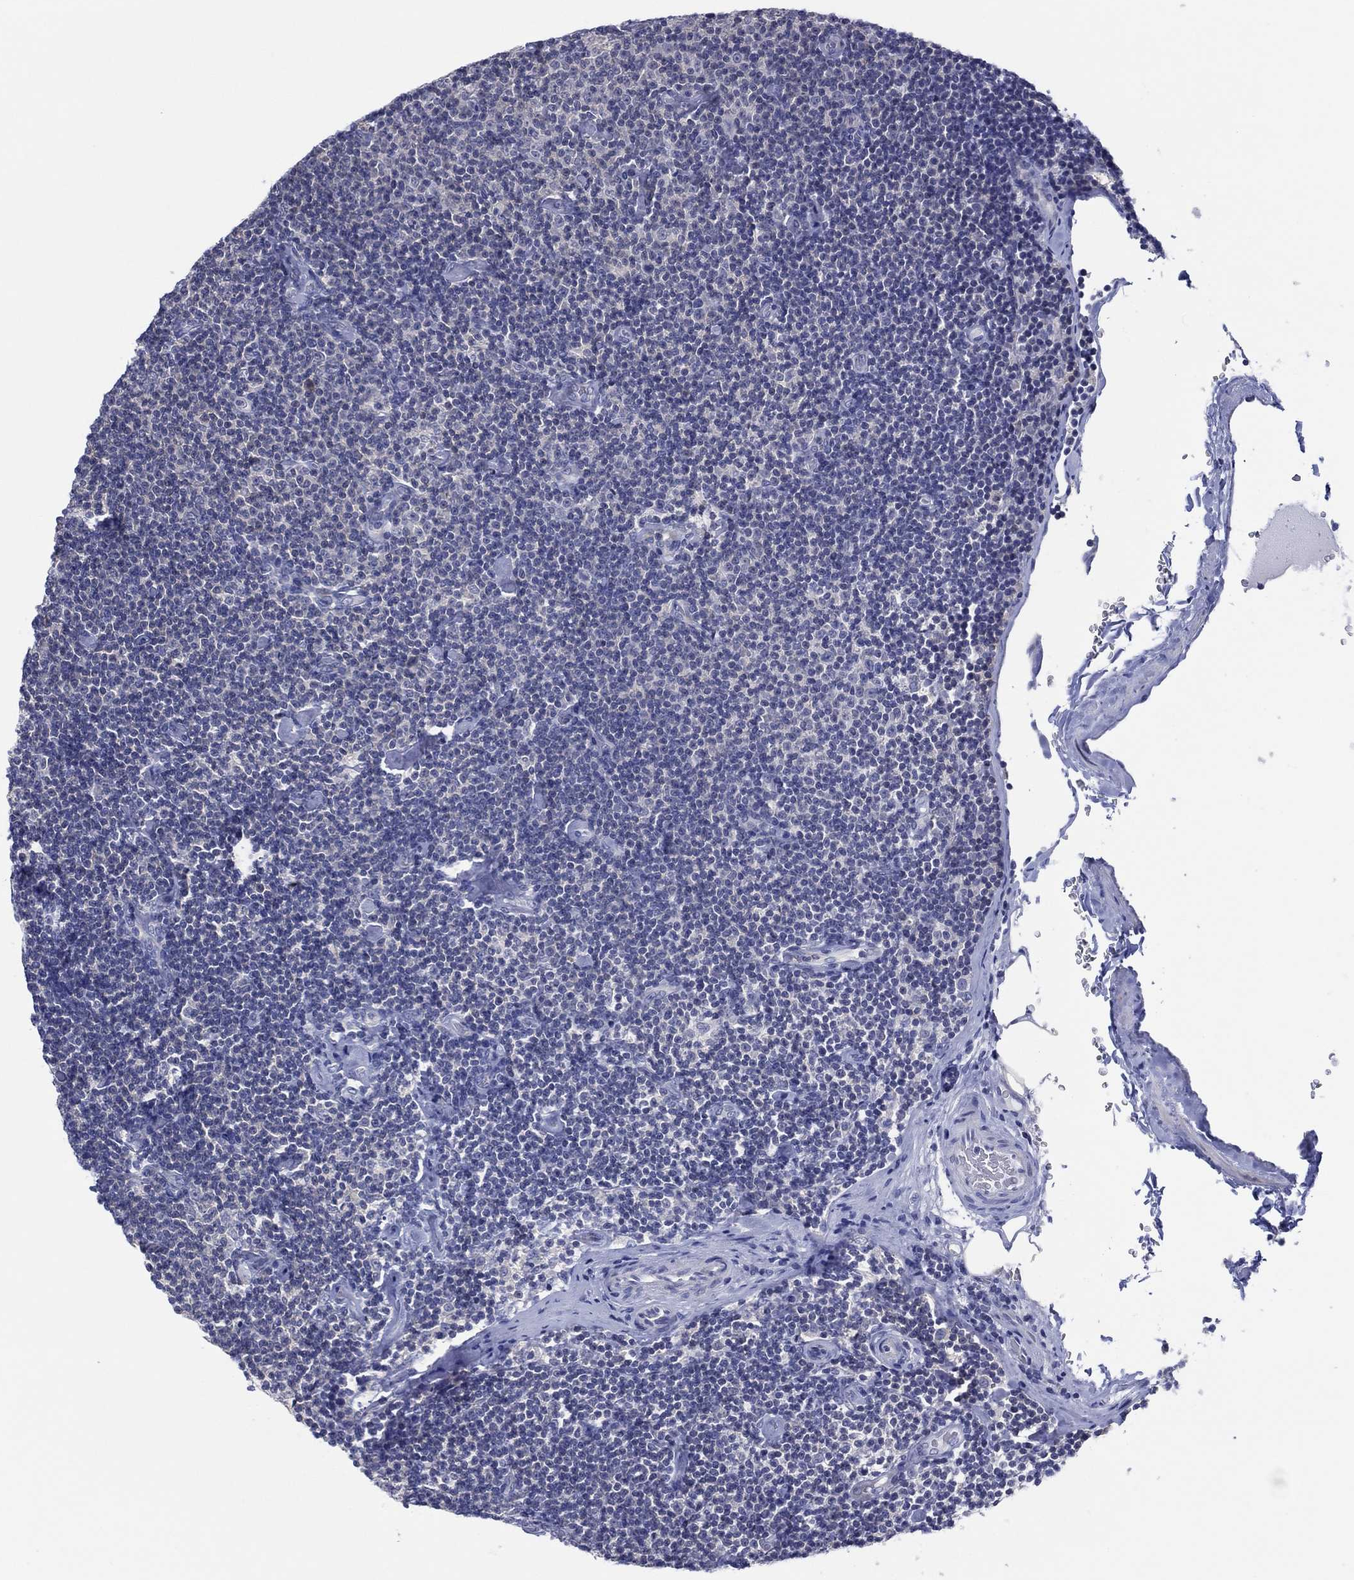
{"staining": {"intensity": "negative", "quantity": "none", "location": "none"}, "tissue": "lymphoma", "cell_type": "Tumor cells", "image_type": "cancer", "snomed": [{"axis": "morphology", "description": "Malignant lymphoma, non-Hodgkin's type, Low grade"}, {"axis": "topography", "description": "Lymph node"}], "caption": "Immunohistochemical staining of human malignant lymphoma, non-Hodgkin's type (low-grade) exhibits no significant positivity in tumor cells.", "gene": "TRIM31", "patient": {"sex": "male", "age": 81}}